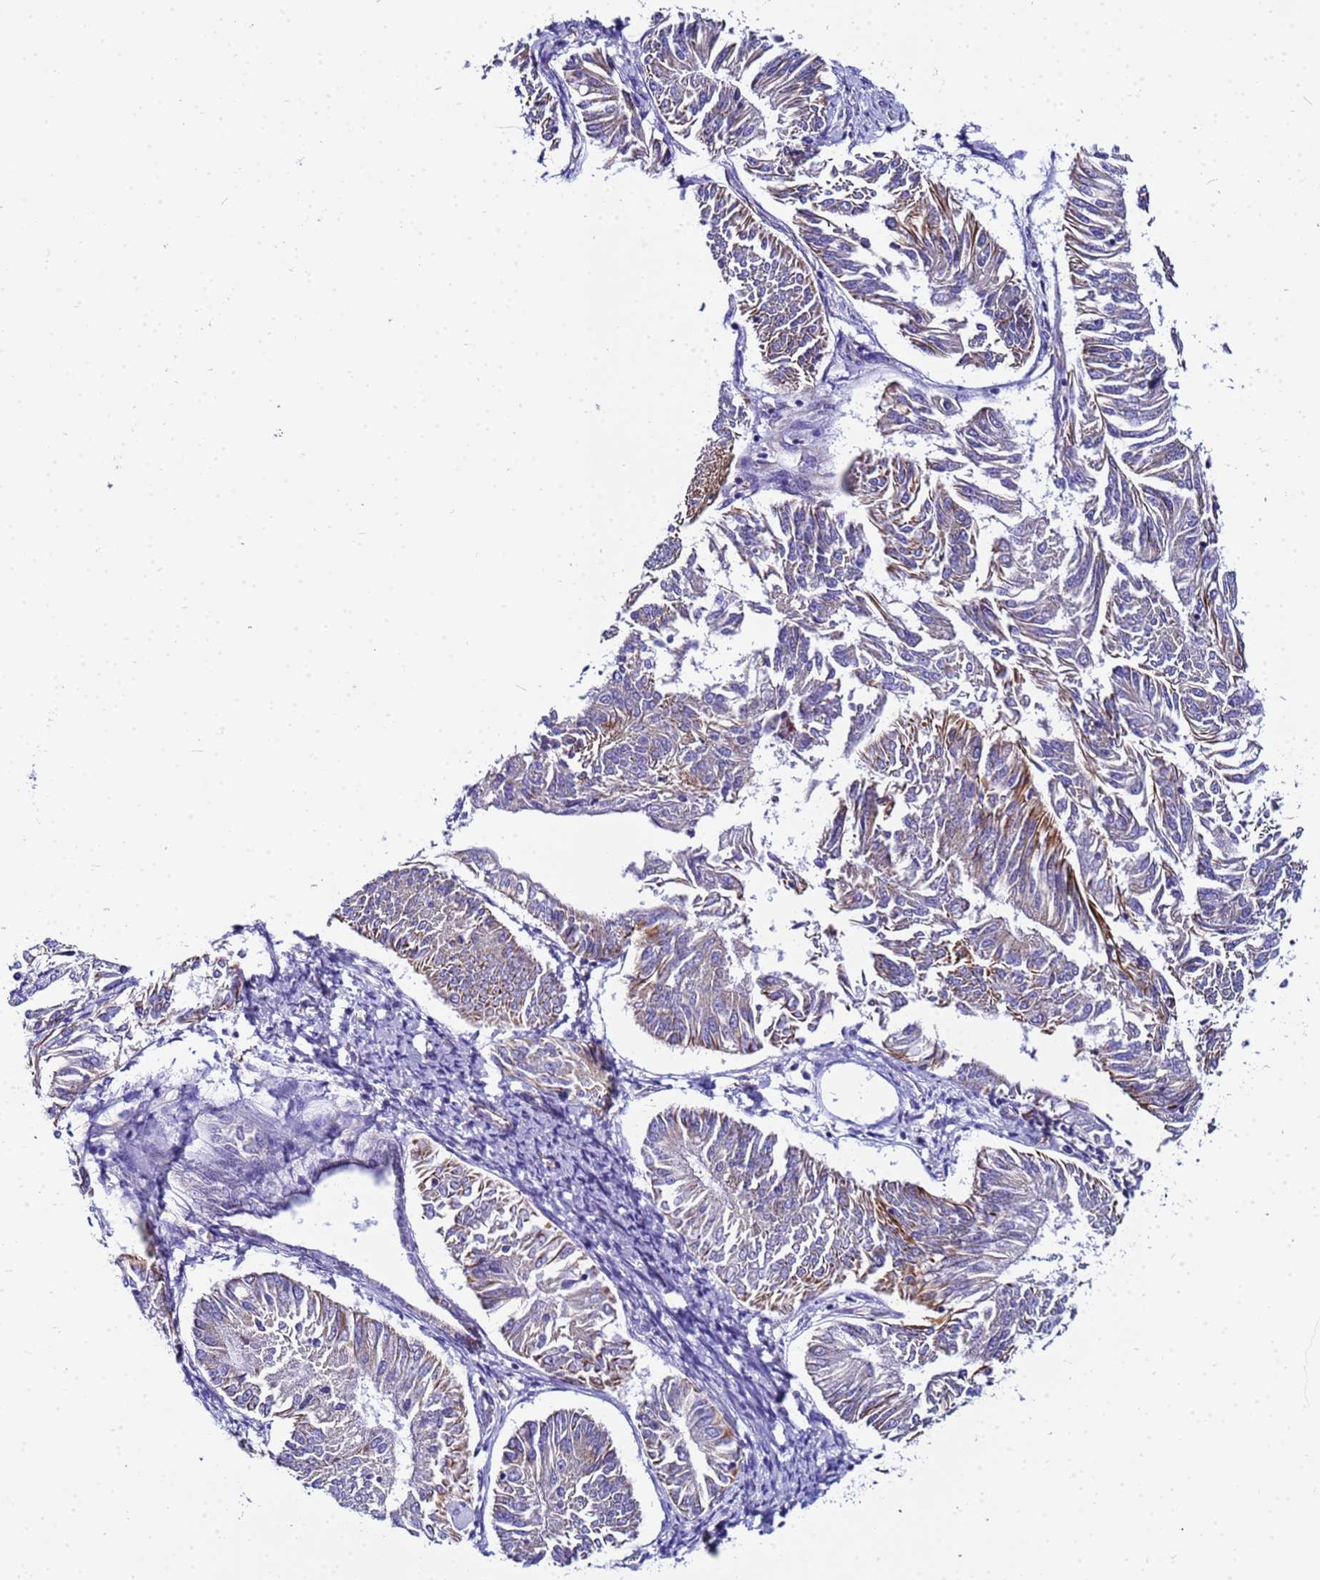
{"staining": {"intensity": "moderate", "quantity": "25%-75%", "location": "cytoplasmic/membranous"}, "tissue": "endometrial cancer", "cell_type": "Tumor cells", "image_type": "cancer", "snomed": [{"axis": "morphology", "description": "Adenocarcinoma, NOS"}, {"axis": "topography", "description": "Endometrium"}], "caption": "Immunohistochemistry (IHC) histopathology image of neoplastic tissue: human endometrial cancer (adenocarcinoma) stained using immunohistochemistry displays medium levels of moderate protein expression localized specifically in the cytoplasmic/membranous of tumor cells, appearing as a cytoplasmic/membranous brown color.", "gene": "UBXN2B", "patient": {"sex": "female", "age": 58}}